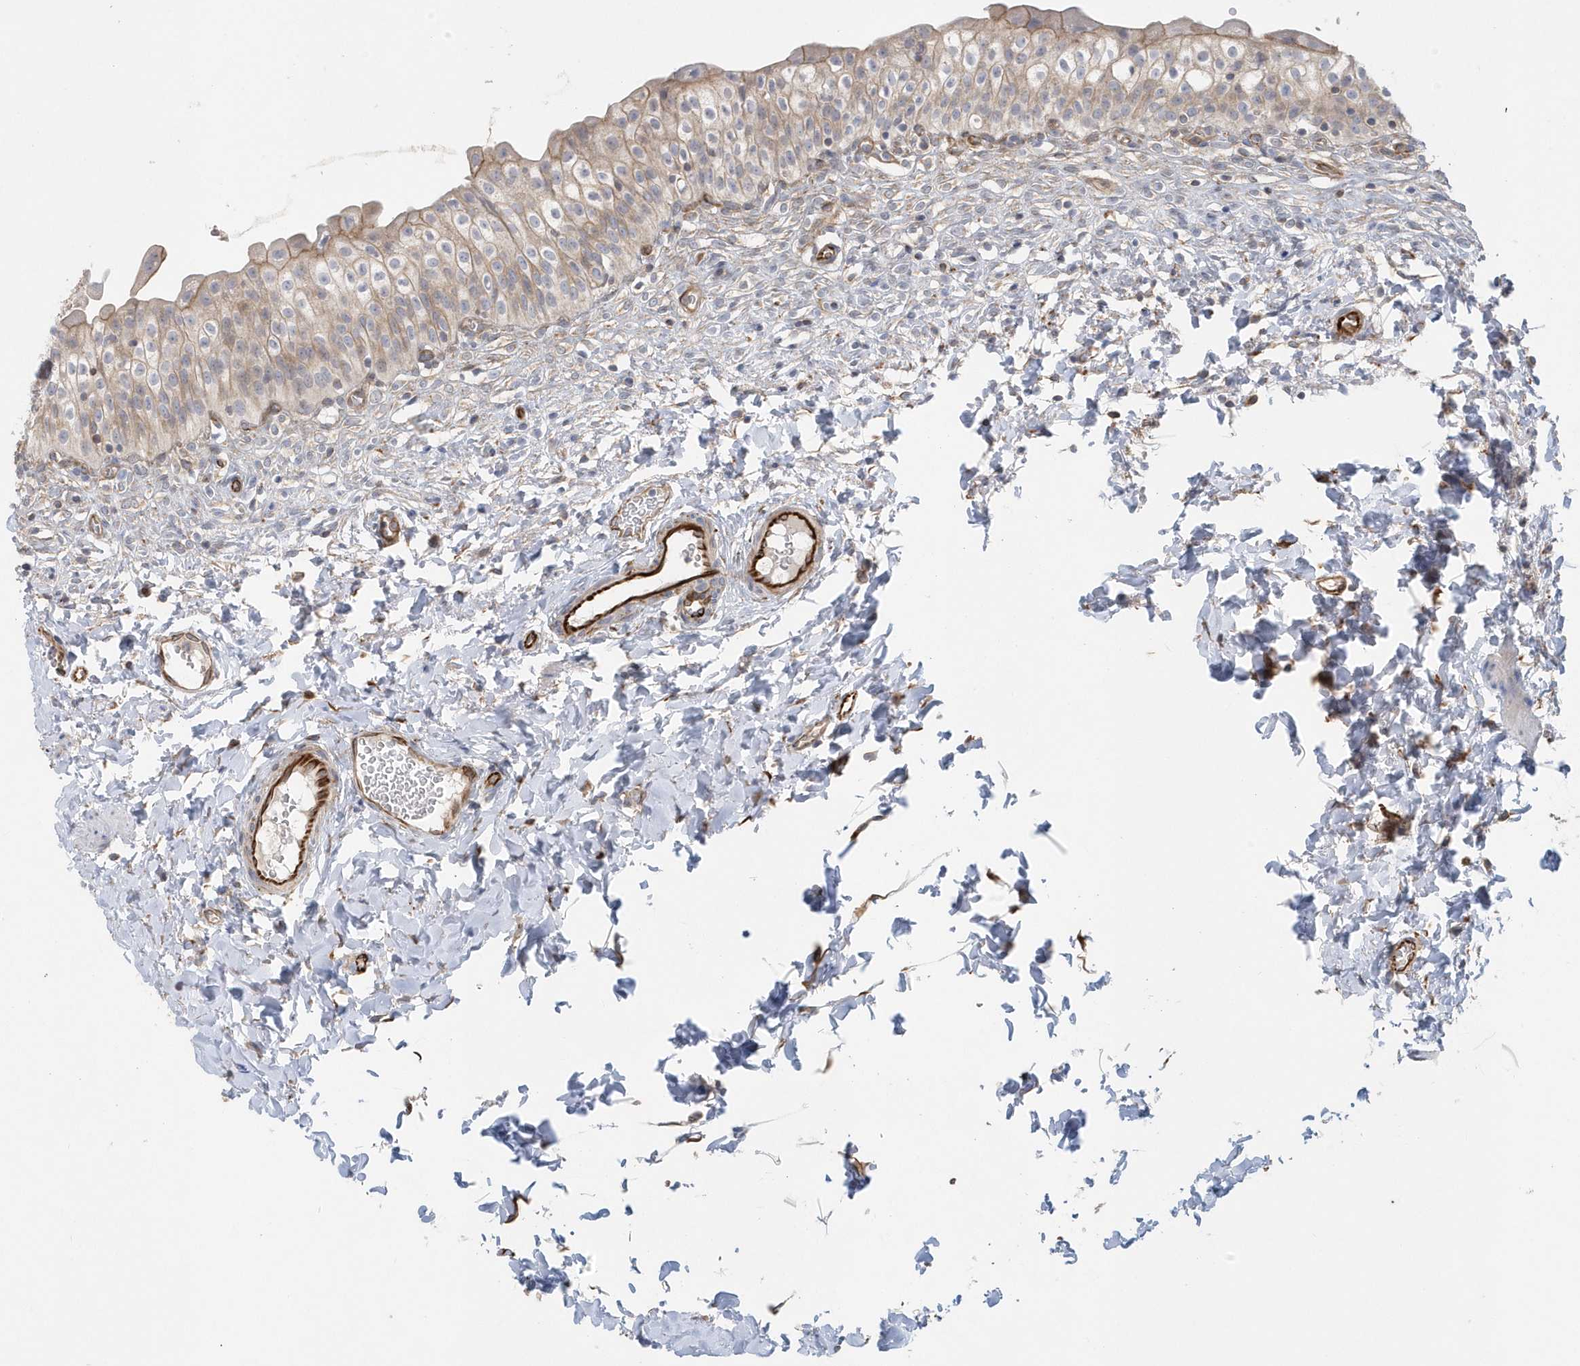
{"staining": {"intensity": "moderate", "quantity": "25%-75%", "location": "cytoplasmic/membranous"}, "tissue": "urinary bladder", "cell_type": "Urothelial cells", "image_type": "normal", "snomed": [{"axis": "morphology", "description": "Normal tissue, NOS"}, {"axis": "topography", "description": "Urinary bladder"}], "caption": "Urinary bladder stained for a protein displays moderate cytoplasmic/membranous positivity in urothelial cells. (Brightfield microscopy of DAB IHC at high magnification).", "gene": "RAB17", "patient": {"sex": "male", "age": 55}}